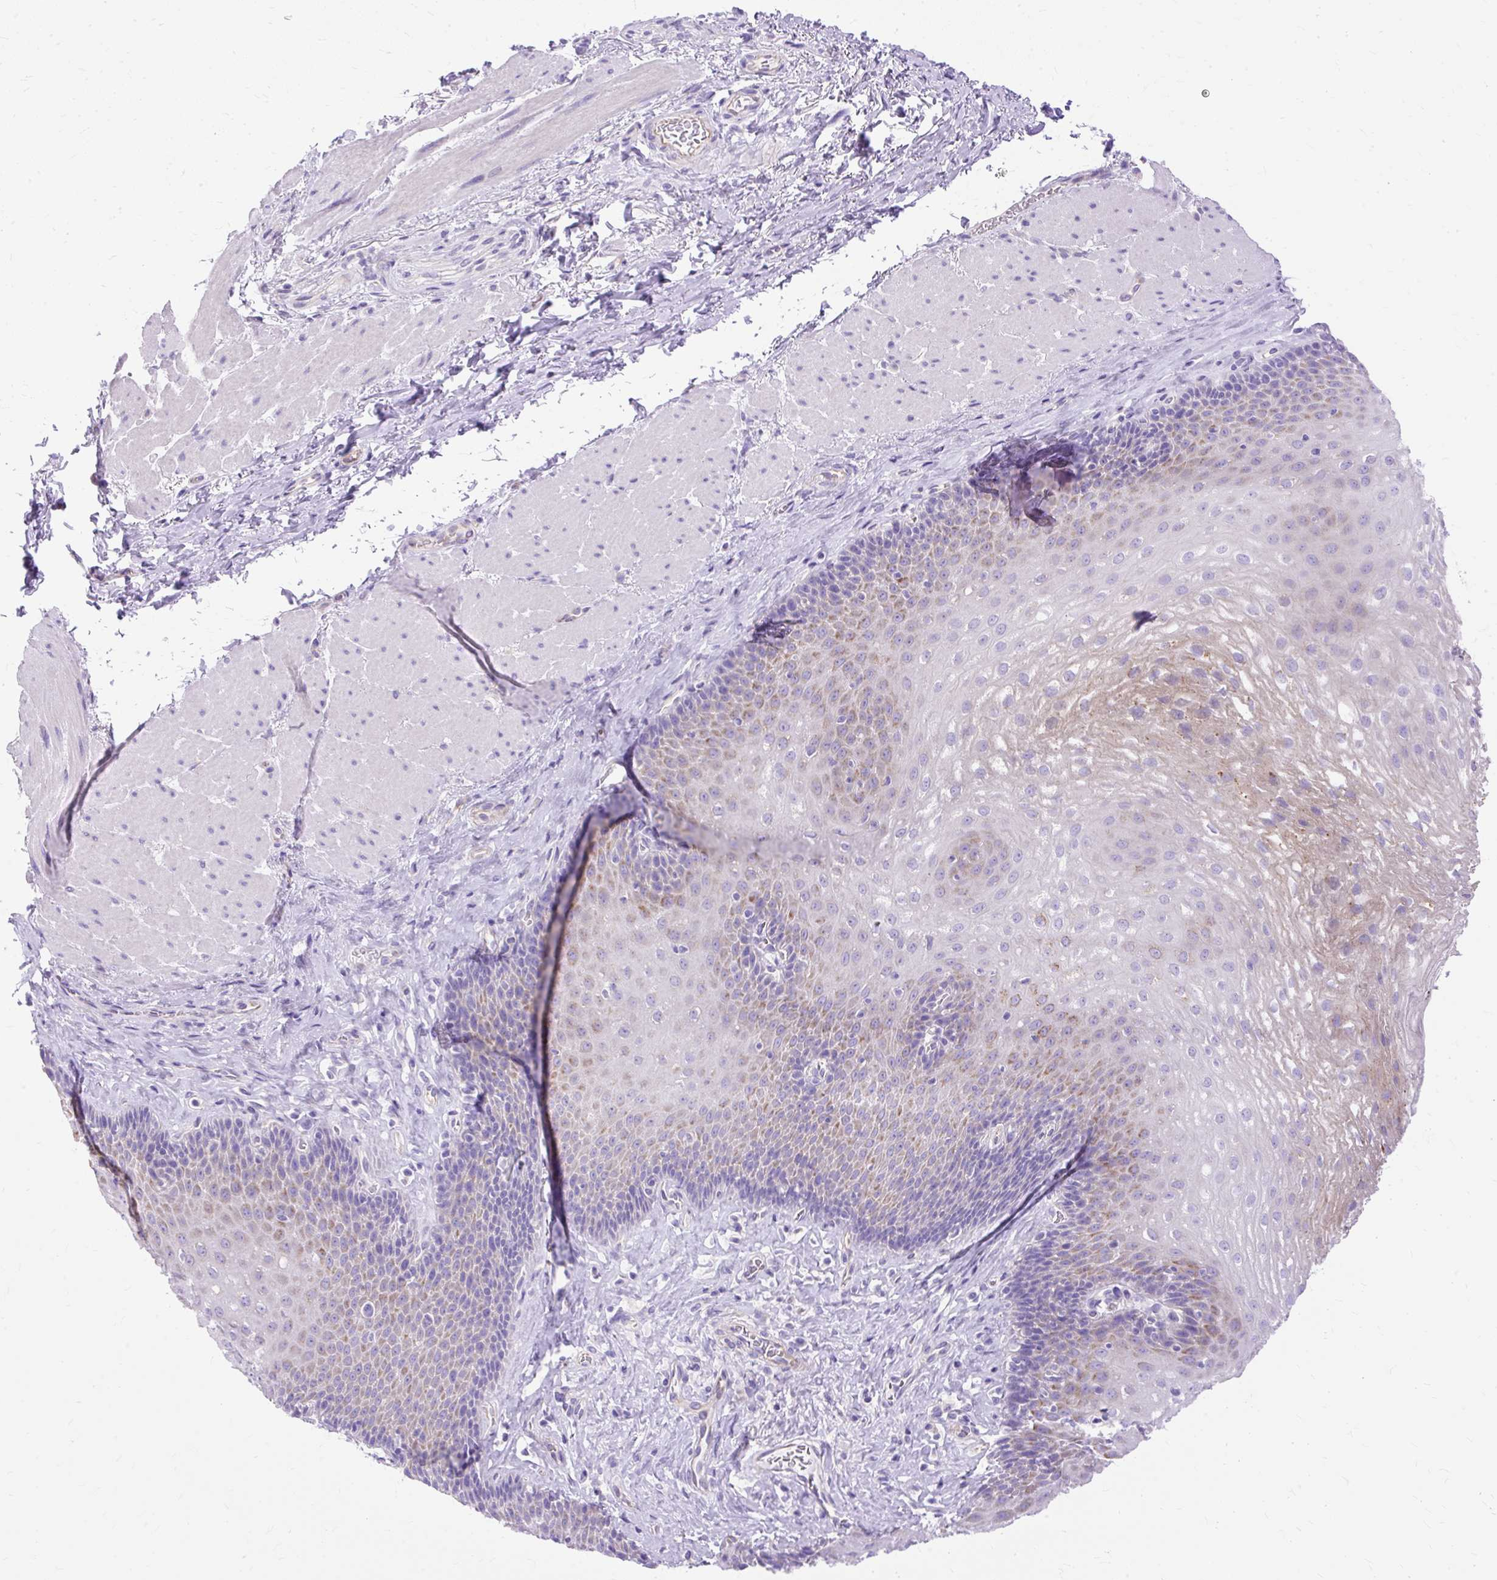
{"staining": {"intensity": "moderate", "quantity": "25%-75%", "location": "cytoplasmic/membranous"}, "tissue": "esophagus", "cell_type": "Squamous epithelial cells", "image_type": "normal", "snomed": [{"axis": "morphology", "description": "Normal tissue, NOS"}, {"axis": "topography", "description": "Esophagus"}], "caption": "Human esophagus stained for a protein (brown) shows moderate cytoplasmic/membranous positive positivity in approximately 25%-75% of squamous epithelial cells.", "gene": "MYO6", "patient": {"sex": "female", "age": 66}}